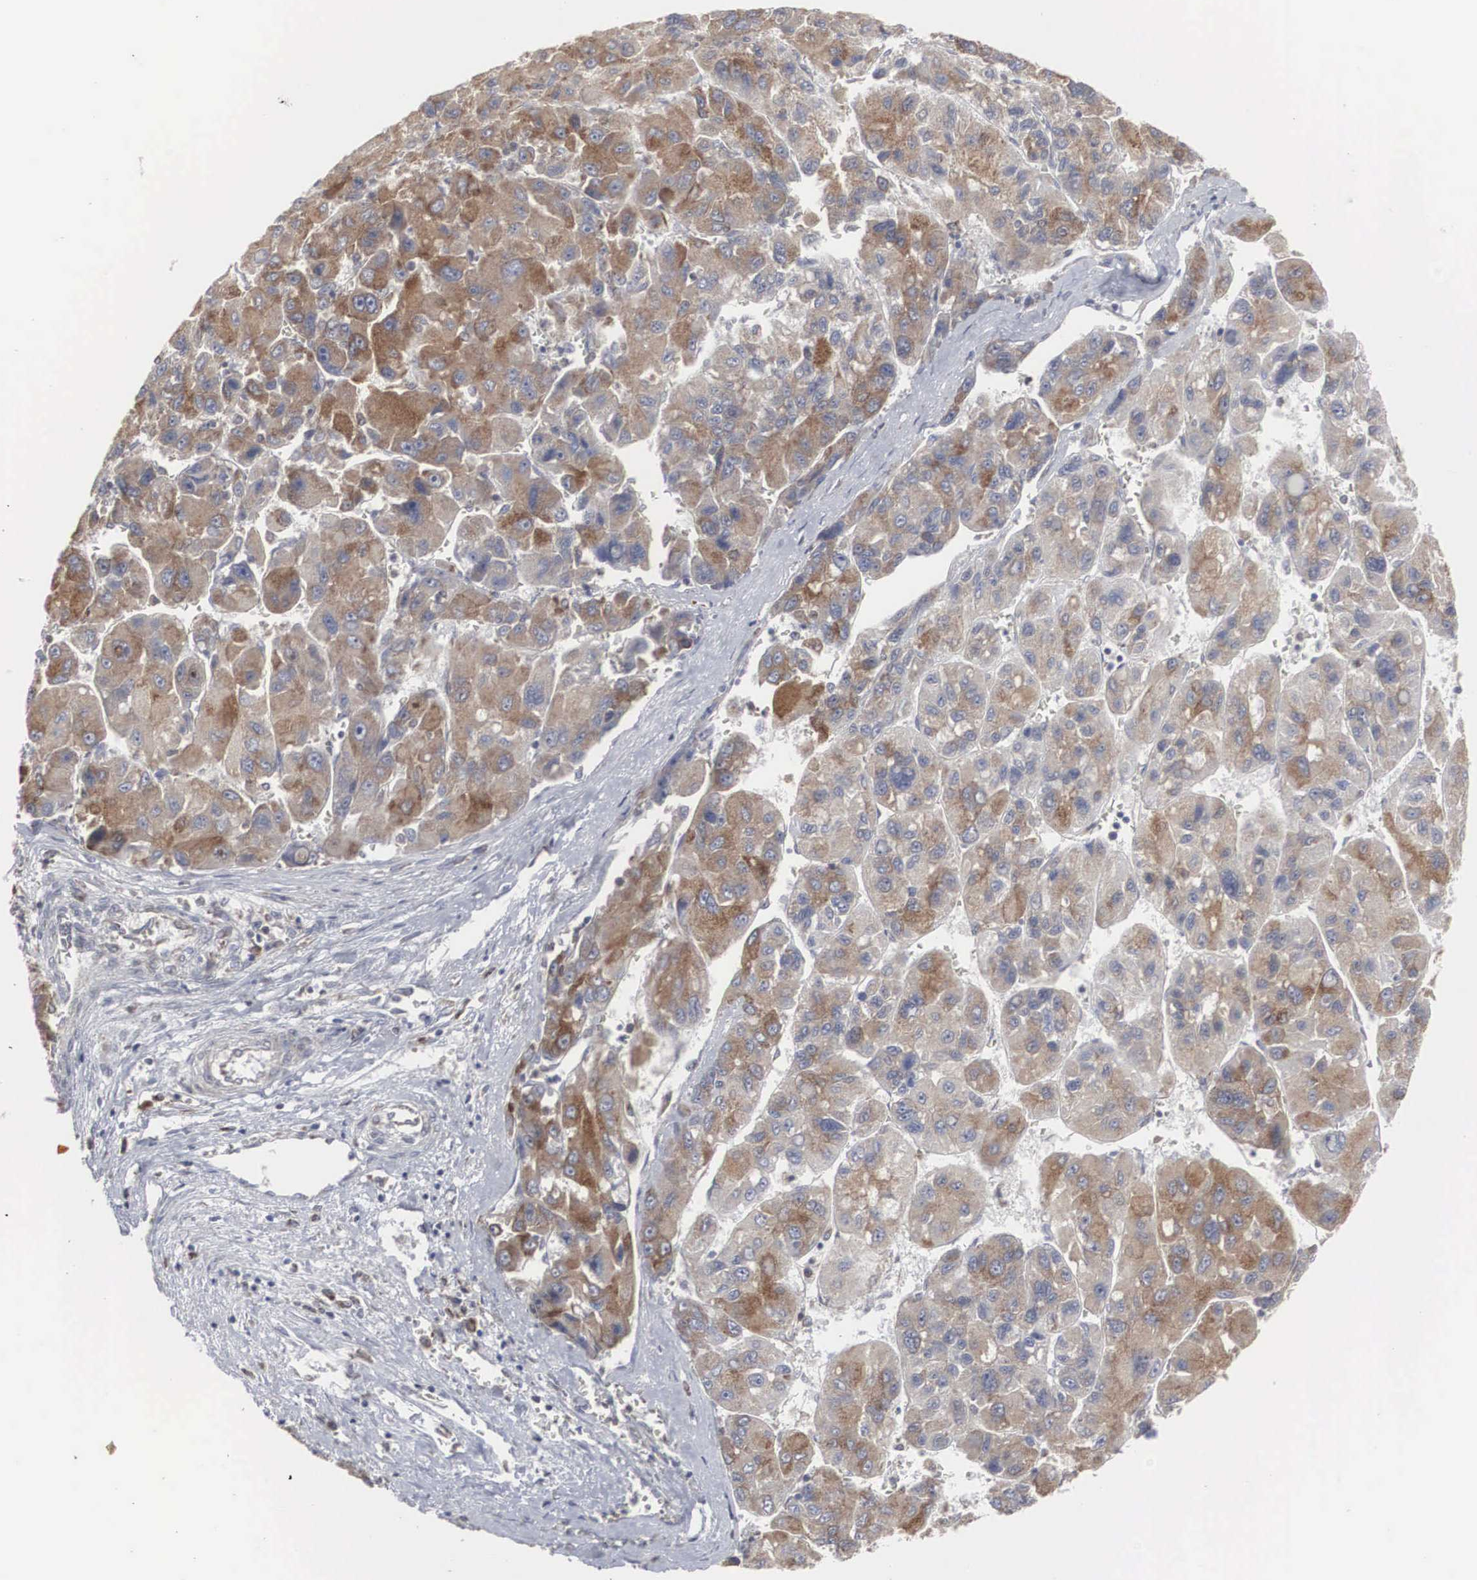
{"staining": {"intensity": "moderate", "quantity": ">75%", "location": "cytoplasmic/membranous"}, "tissue": "liver cancer", "cell_type": "Tumor cells", "image_type": "cancer", "snomed": [{"axis": "morphology", "description": "Carcinoma, Hepatocellular, NOS"}, {"axis": "topography", "description": "Liver"}], "caption": "Protein expression by IHC demonstrates moderate cytoplasmic/membranous staining in approximately >75% of tumor cells in liver cancer (hepatocellular carcinoma).", "gene": "MIA2", "patient": {"sex": "male", "age": 64}}